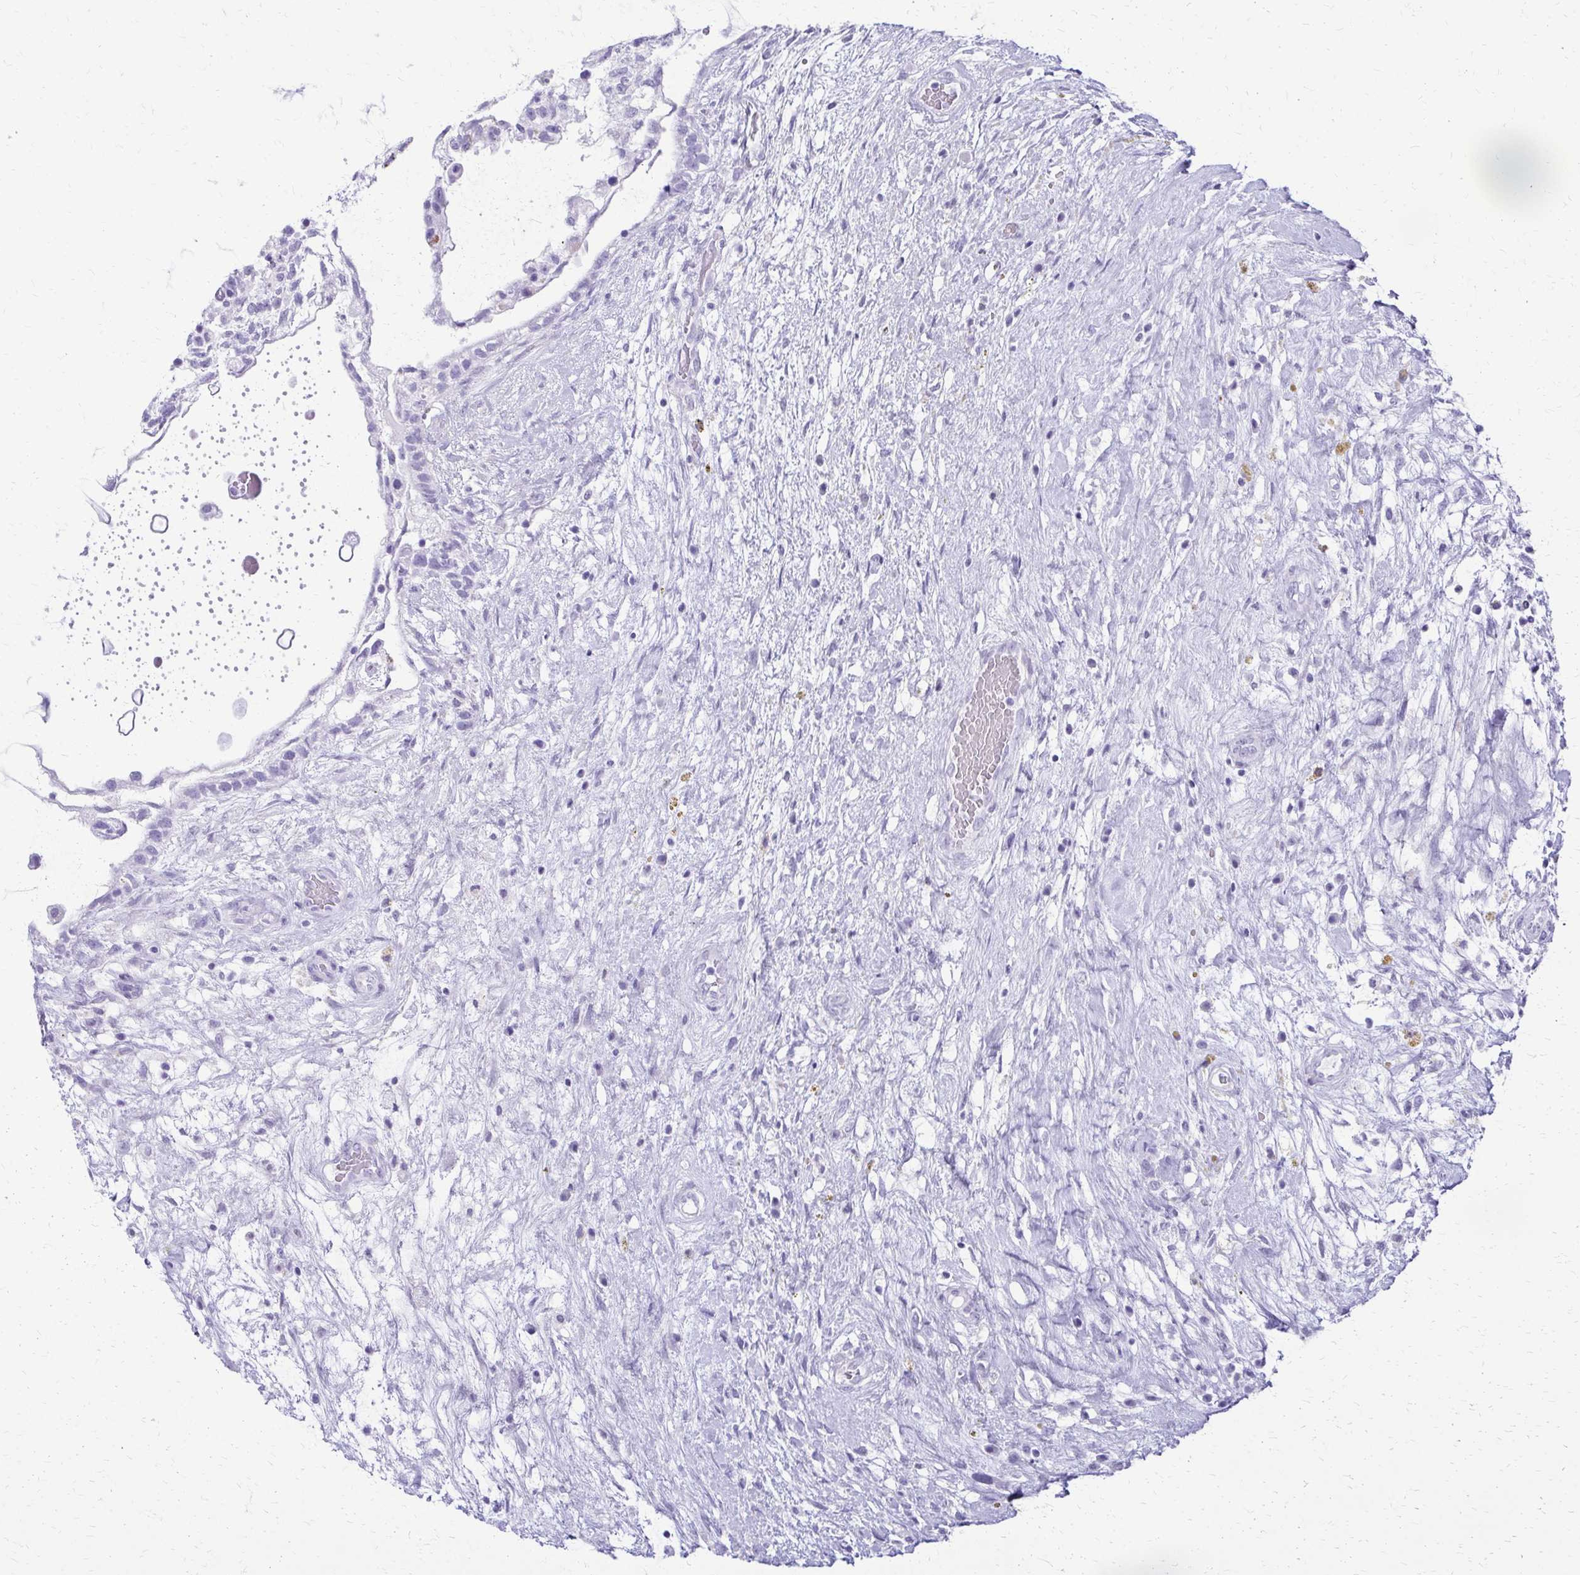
{"staining": {"intensity": "negative", "quantity": "none", "location": "none"}, "tissue": "testis cancer", "cell_type": "Tumor cells", "image_type": "cancer", "snomed": [{"axis": "morphology", "description": "Normal tissue, NOS"}, {"axis": "morphology", "description": "Carcinoma, Embryonal, NOS"}, {"axis": "topography", "description": "Testis"}], "caption": "A photomicrograph of human testis embryonal carcinoma is negative for staining in tumor cells.", "gene": "FAM162B", "patient": {"sex": "male", "age": 32}}